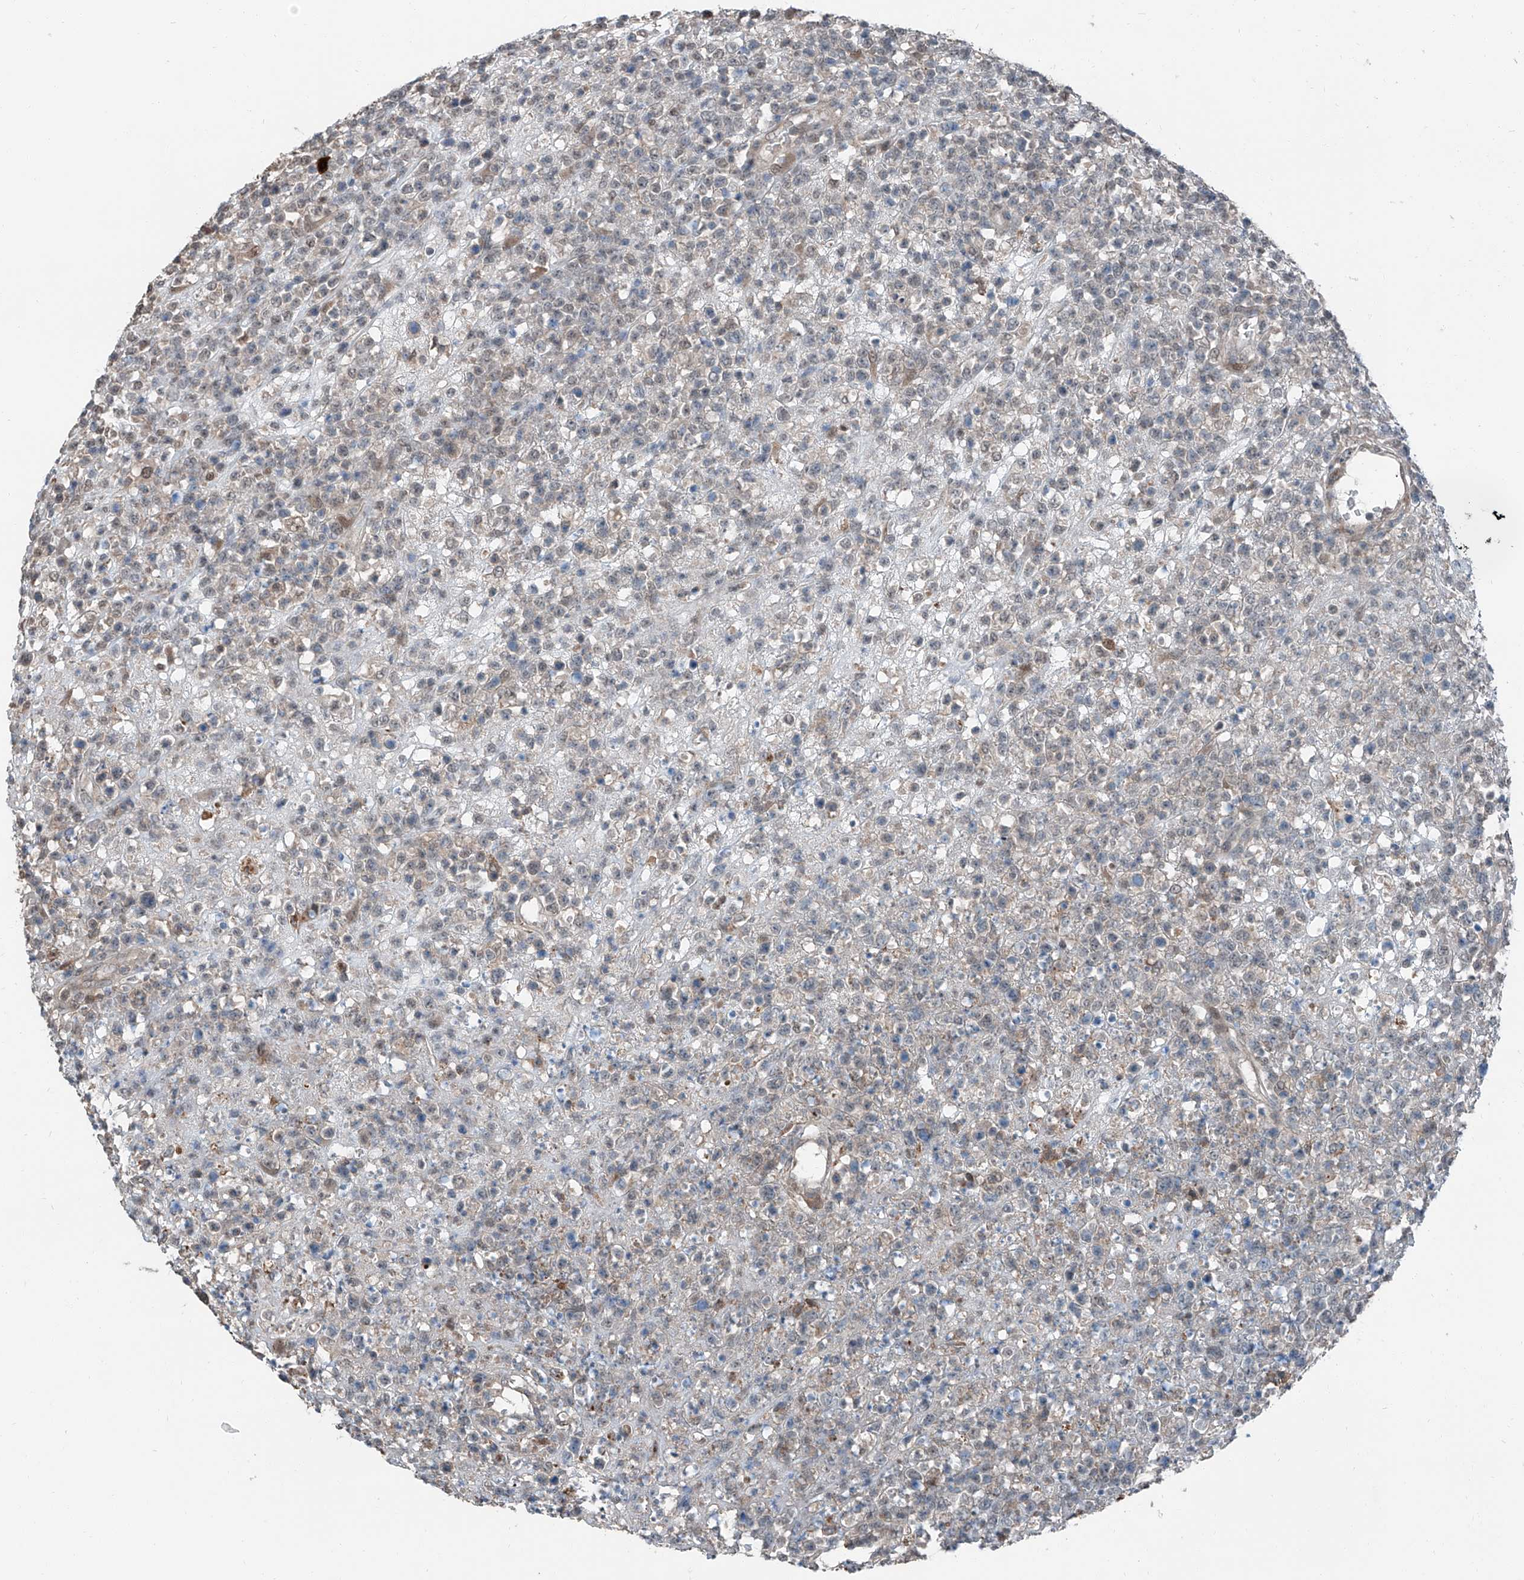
{"staining": {"intensity": "negative", "quantity": "none", "location": "none"}, "tissue": "lymphoma", "cell_type": "Tumor cells", "image_type": "cancer", "snomed": [{"axis": "morphology", "description": "Malignant lymphoma, non-Hodgkin's type, High grade"}, {"axis": "topography", "description": "Colon"}], "caption": "This is an immunohistochemistry image of lymphoma. There is no staining in tumor cells.", "gene": "HSPA6", "patient": {"sex": "female", "age": 53}}